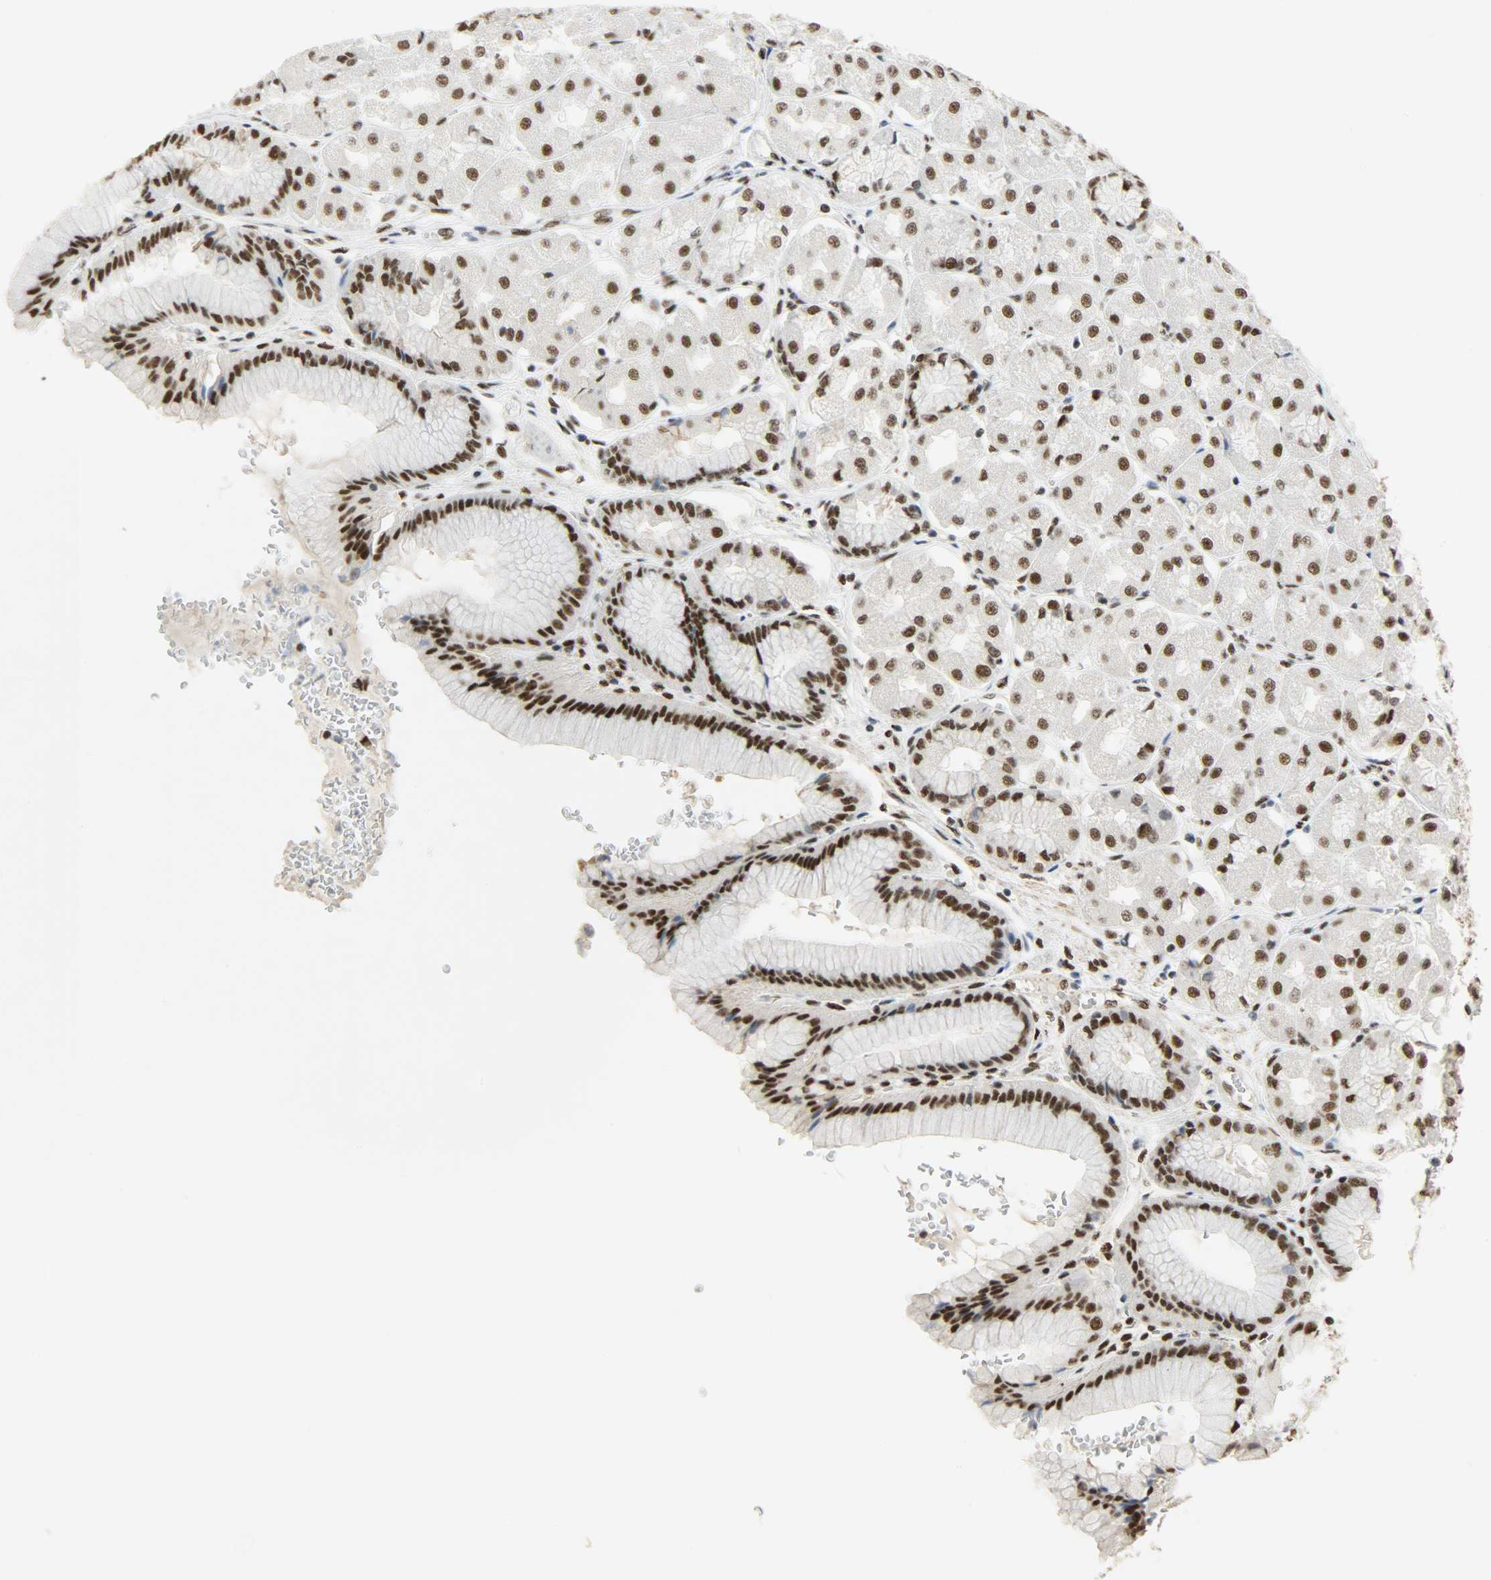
{"staining": {"intensity": "strong", "quantity": ">75%", "location": "nuclear"}, "tissue": "stomach", "cell_type": "Glandular cells", "image_type": "normal", "snomed": [{"axis": "morphology", "description": "Normal tissue, NOS"}, {"axis": "morphology", "description": "Adenocarcinoma, NOS"}, {"axis": "topography", "description": "Stomach"}, {"axis": "topography", "description": "Stomach, lower"}], "caption": "Immunohistochemistry (IHC) image of unremarkable stomach stained for a protein (brown), which shows high levels of strong nuclear expression in about >75% of glandular cells.", "gene": "SSB", "patient": {"sex": "female", "age": 65}}